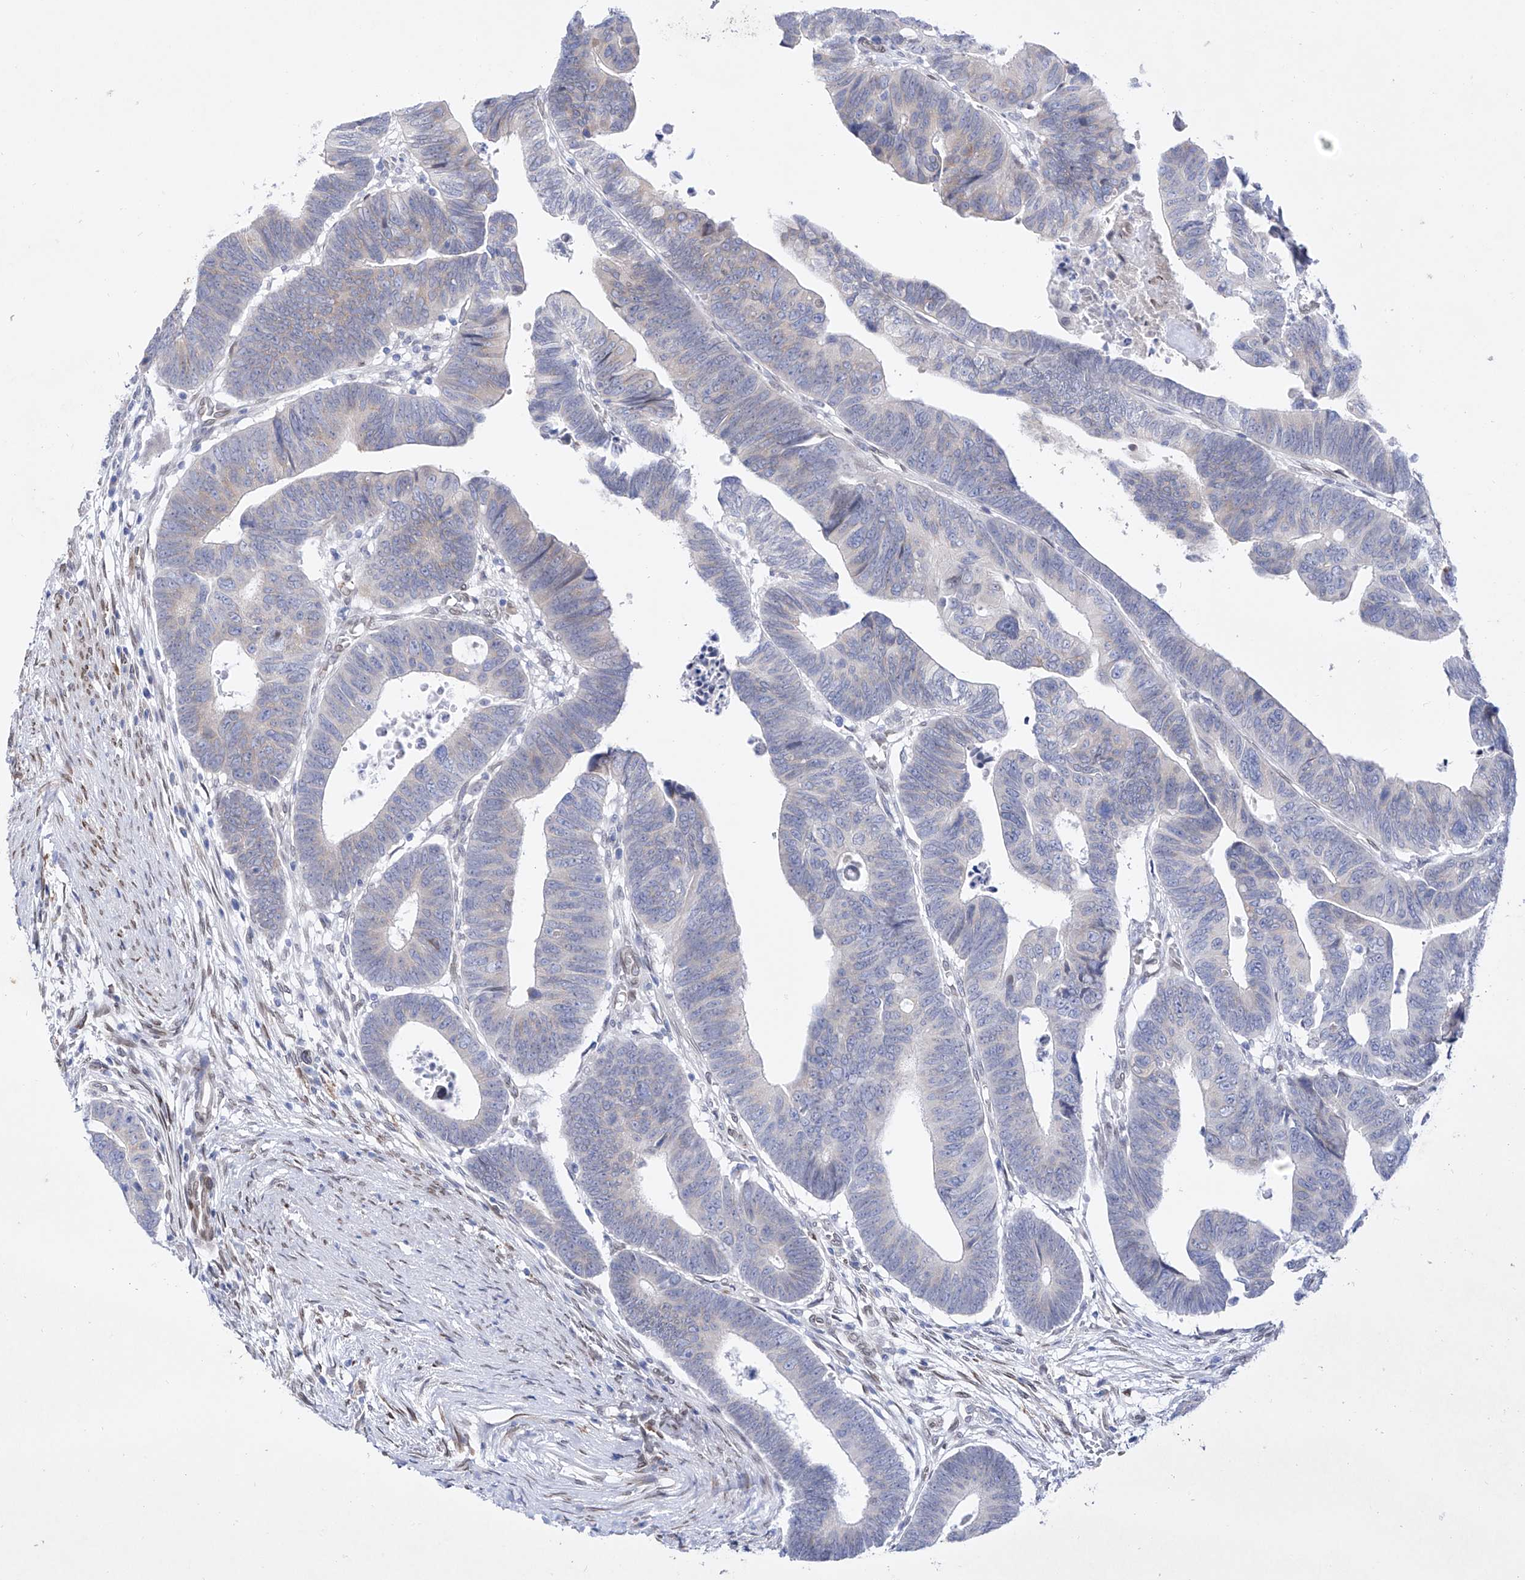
{"staining": {"intensity": "negative", "quantity": "none", "location": "none"}, "tissue": "colorectal cancer", "cell_type": "Tumor cells", "image_type": "cancer", "snomed": [{"axis": "morphology", "description": "Adenocarcinoma, NOS"}, {"axis": "topography", "description": "Rectum"}], "caption": "Human colorectal adenocarcinoma stained for a protein using immunohistochemistry demonstrates no positivity in tumor cells.", "gene": "LCLAT1", "patient": {"sex": "female", "age": 65}}